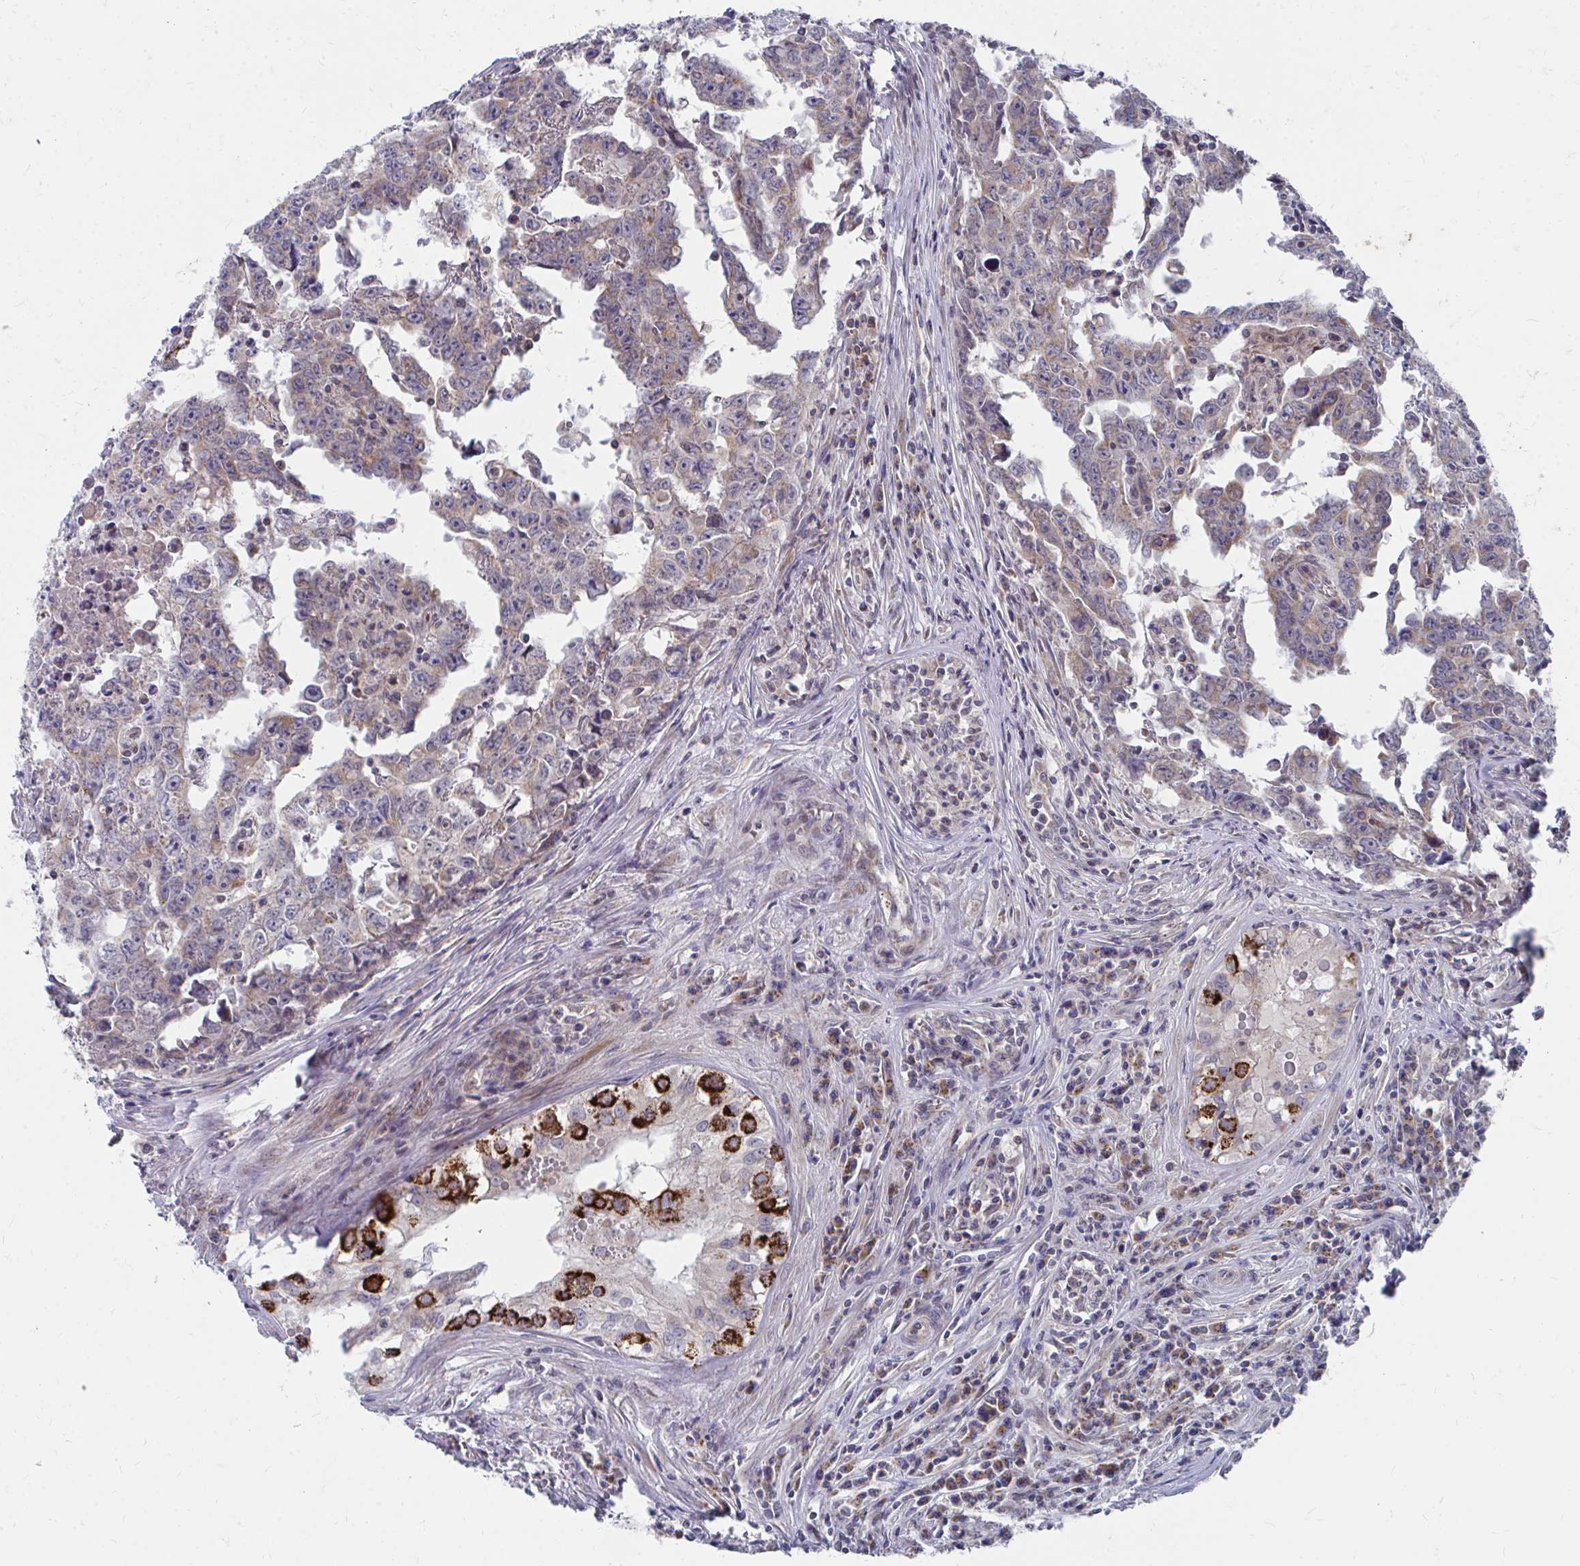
{"staining": {"intensity": "weak", "quantity": "25%-75%", "location": "cytoplasmic/membranous"}, "tissue": "testis cancer", "cell_type": "Tumor cells", "image_type": "cancer", "snomed": [{"axis": "morphology", "description": "Carcinoma, Embryonal, NOS"}, {"axis": "topography", "description": "Testis"}], "caption": "Human testis embryonal carcinoma stained with a brown dye reveals weak cytoplasmic/membranous positive positivity in about 25%-75% of tumor cells.", "gene": "PEX3", "patient": {"sex": "male", "age": 22}}